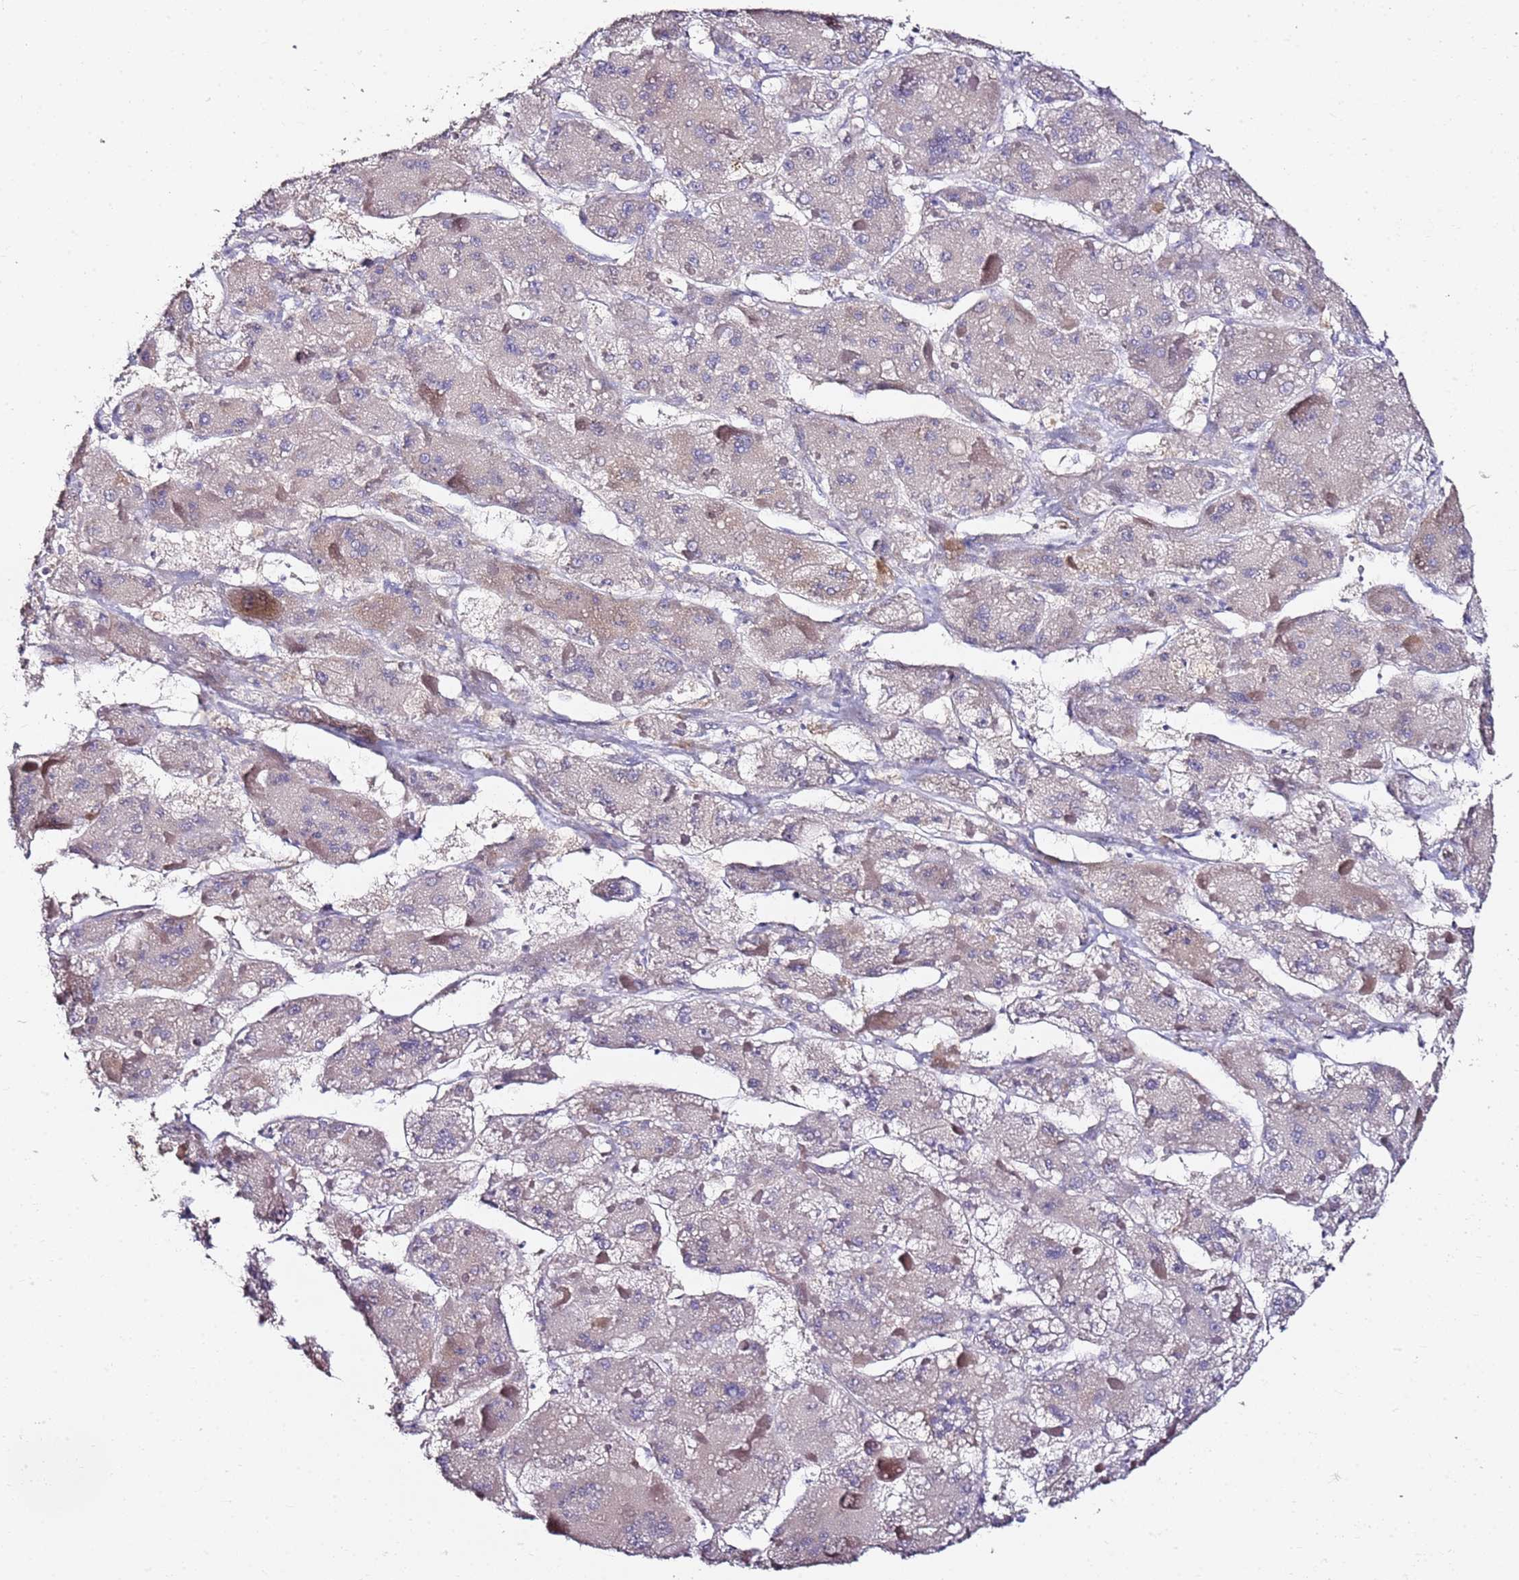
{"staining": {"intensity": "negative", "quantity": "none", "location": "none"}, "tissue": "liver cancer", "cell_type": "Tumor cells", "image_type": "cancer", "snomed": [{"axis": "morphology", "description": "Carcinoma, Hepatocellular, NOS"}, {"axis": "topography", "description": "Liver"}], "caption": "The micrograph displays no staining of tumor cells in liver hepatocellular carcinoma. (DAB immunohistochemistry (IHC), high magnification).", "gene": "MYBPC3", "patient": {"sex": "female", "age": 73}}